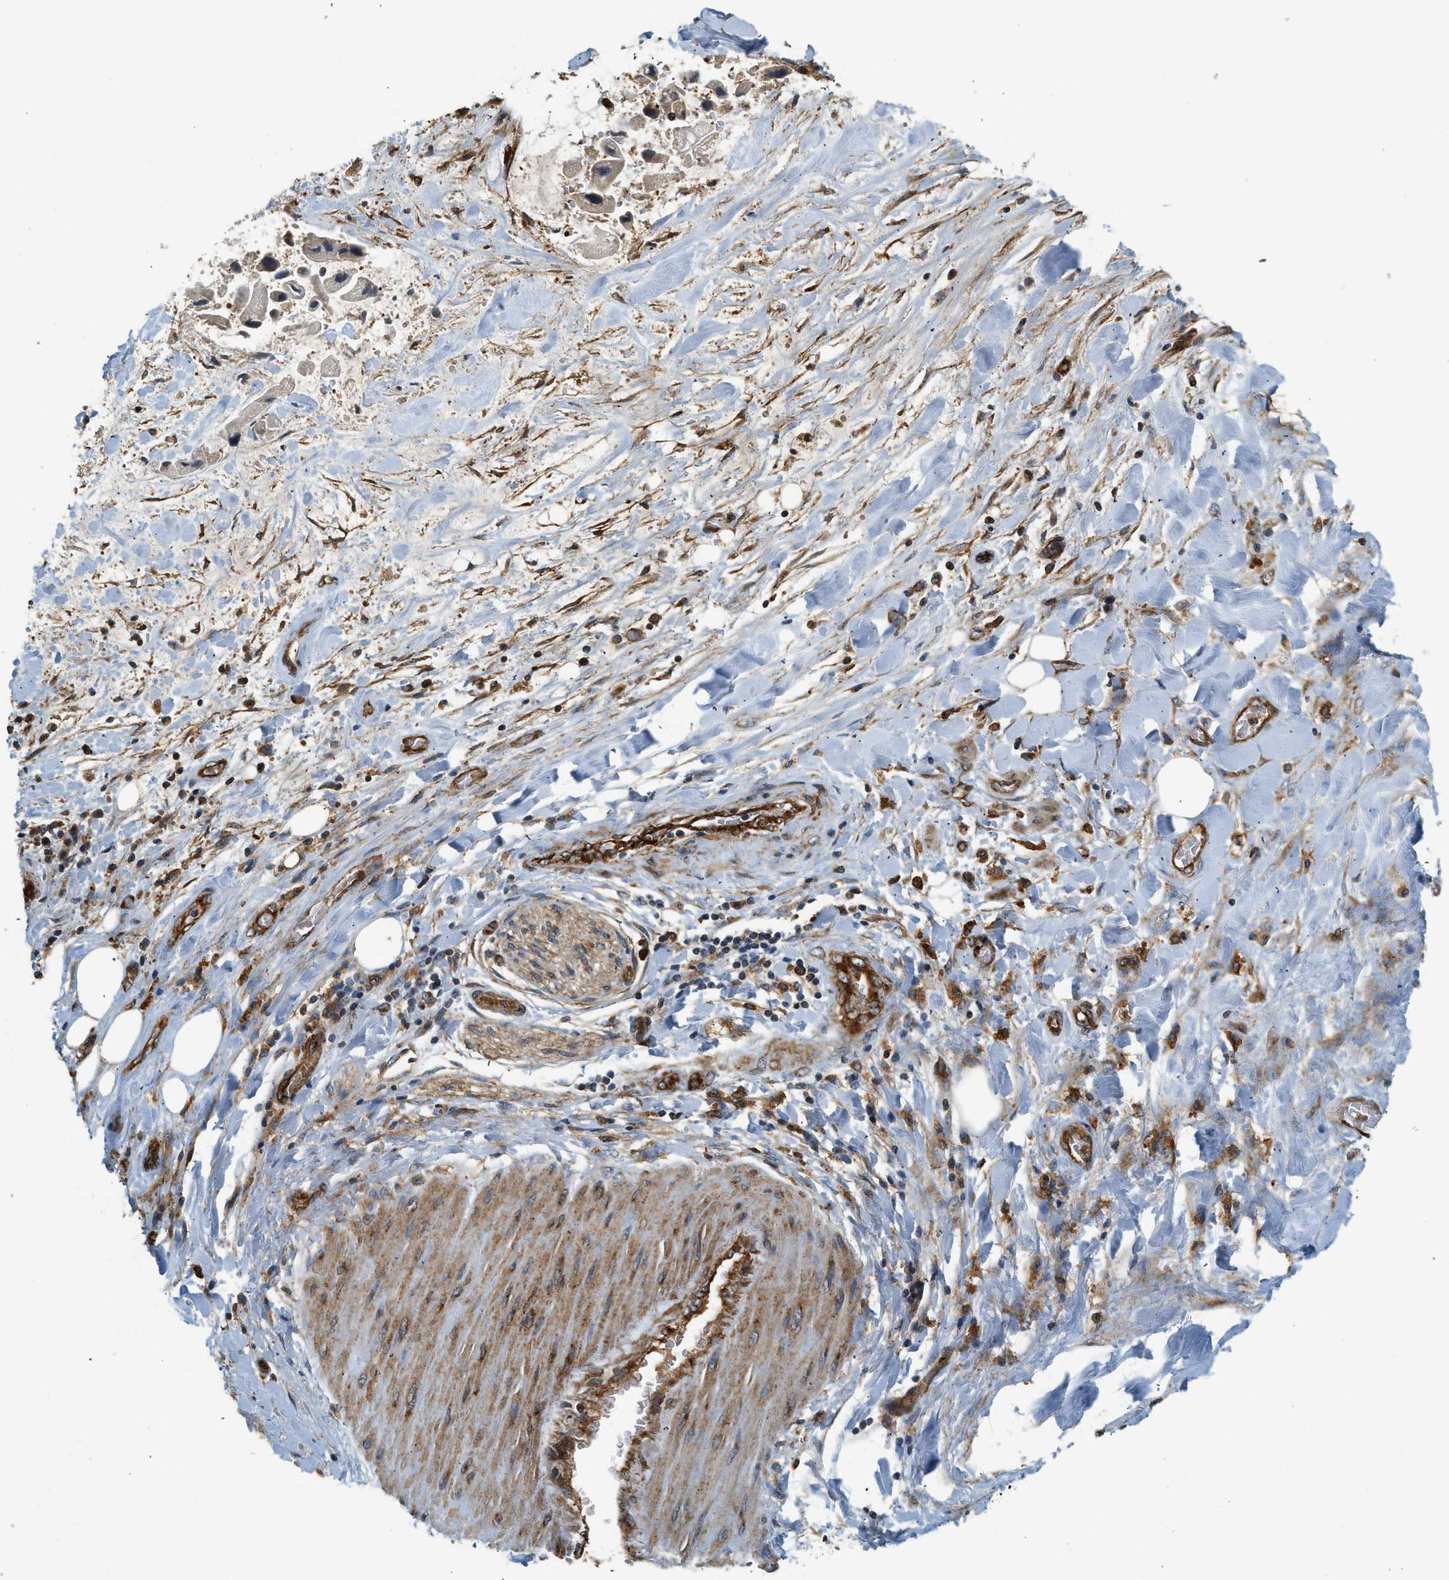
{"staining": {"intensity": "moderate", "quantity": ">75%", "location": "cytoplasmic/membranous"}, "tissue": "adipose tissue", "cell_type": "Adipocytes", "image_type": "normal", "snomed": [{"axis": "morphology", "description": "Normal tissue, NOS"}, {"axis": "morphology", "description": "Cholangiocarcinoma"}, {"axis": "topography", "description": "Liver"}, {"axis": "topography", "description": "Peripheral nerve tissue"}], "caption": "Brown immunohistochemical staining in normal adipose tissue demonstrates moderate cytoplasmic/membranous positivity in about >75% of adipocytes.", "gene": "HIP1", "patient": {"sex": "male", "age": 50}}